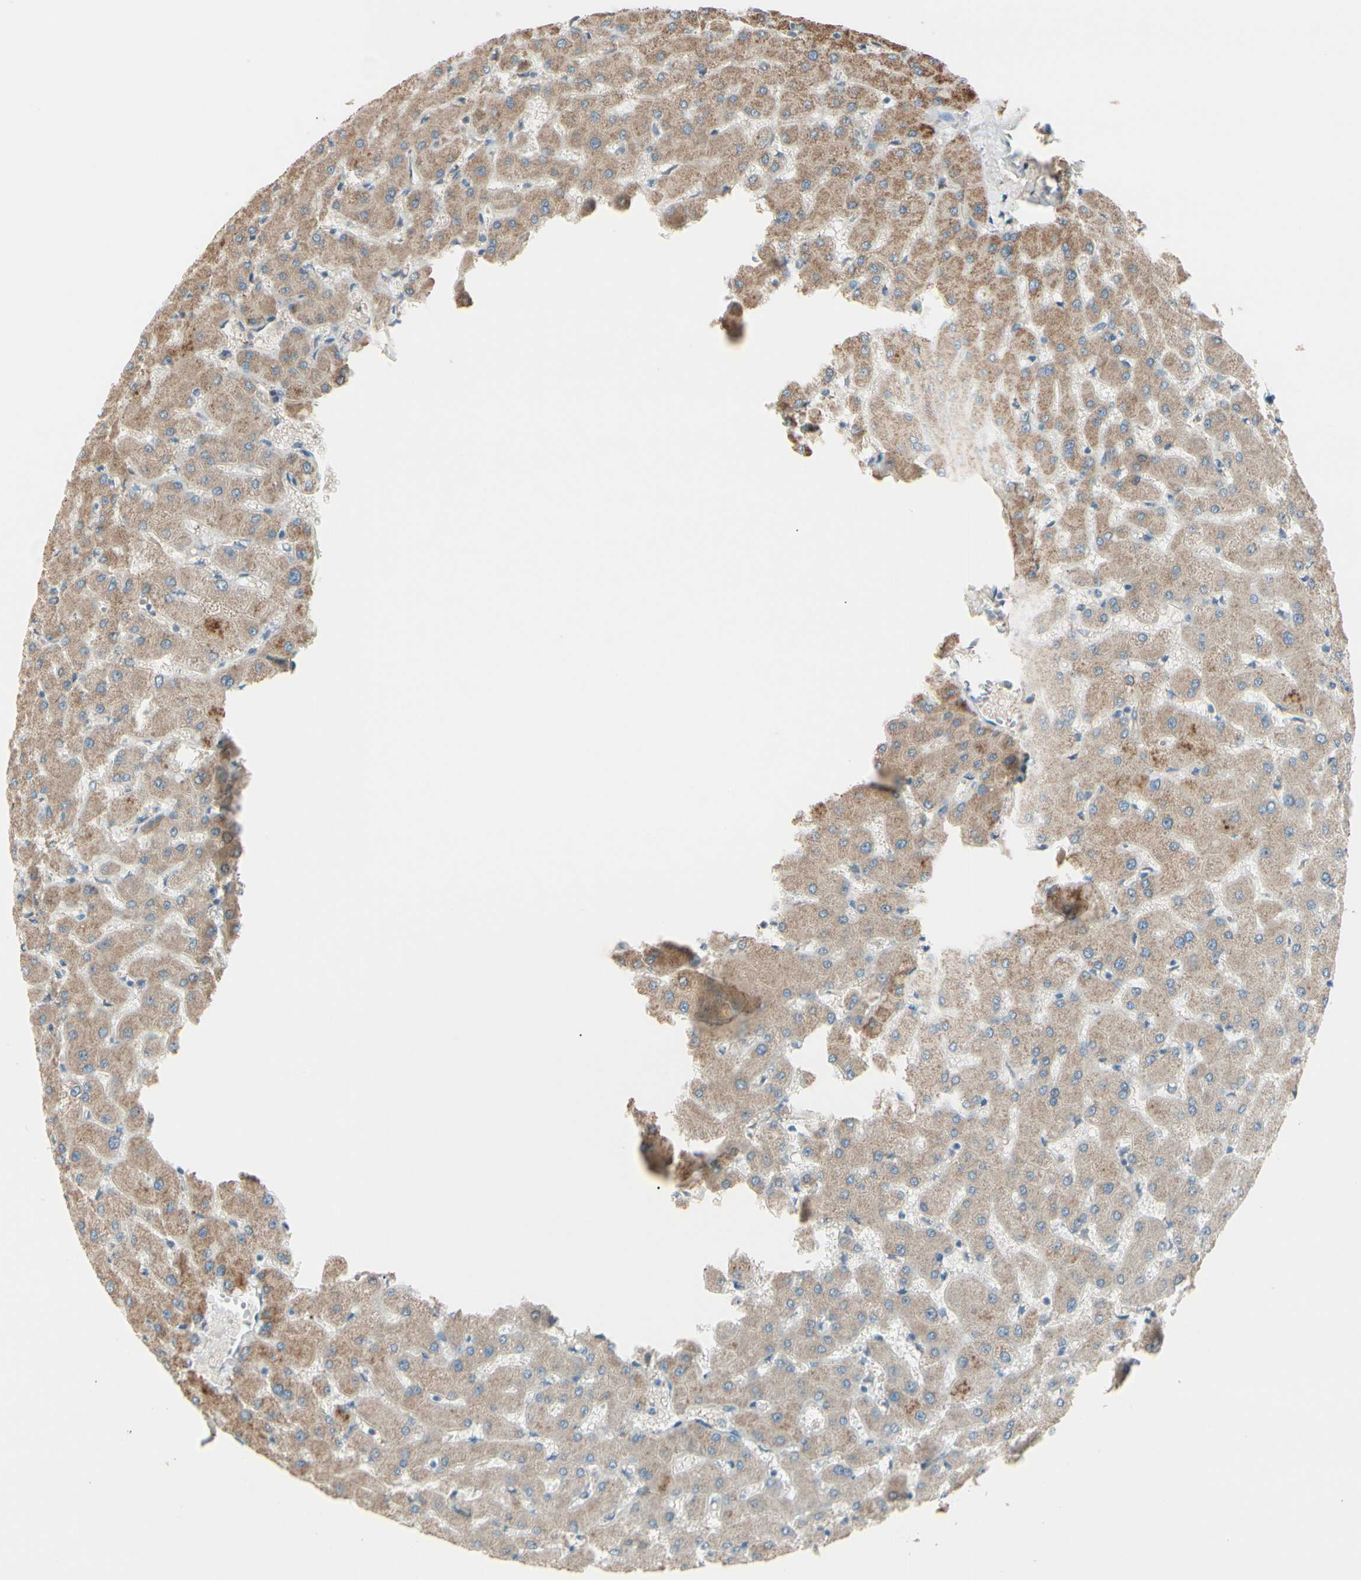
{"staining": {"intensity": "negative", "quantity": "none", "location": "none"}, "tissue": "liver", "cell_type": "Cholangiocytes", "image_type": "normal", "snomed": [{"axis": "morphology", "description": "Normal tissue, NOS"}, {"axis": "topography", "description": "Liver"}], "caption": "This is a photomicrograph of immunohistochemistry staining of unremarkable liver, which shows no expression in cholangiocytes. Nuclei are stained in blue.", "gene": "EPHA3", "patient": {"sex": "female", "age": 63}}